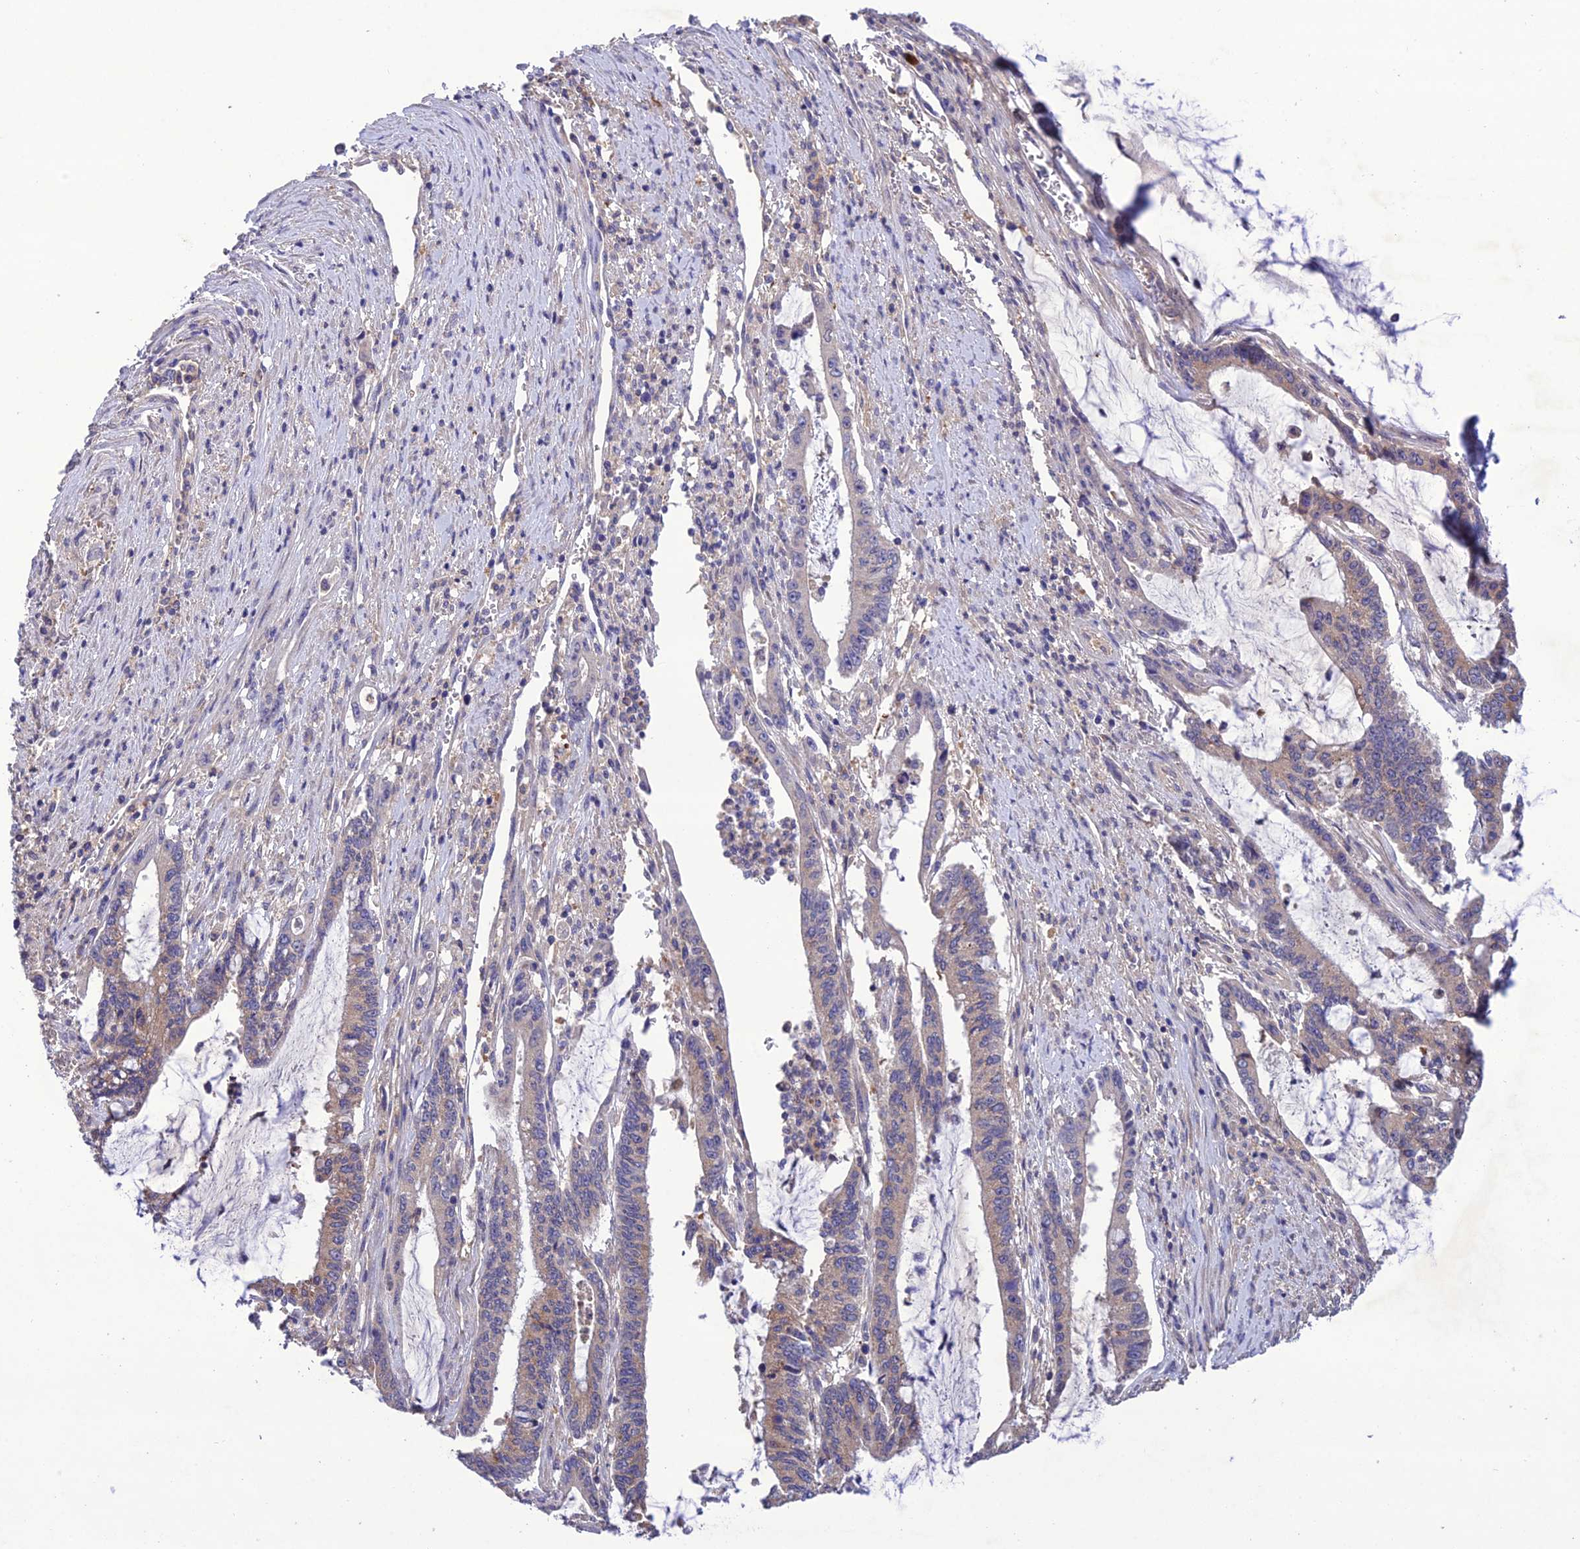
{"staining": {"intensity": "weak", "quantity": "<25%", "location": "cytoplasmic/membranous"}, "tissue": "pancreatic cancer", "cell_type": "Tumor cells", "image_type": "cancer", "snomed": [{"axis": "morphology", "description": "Adenocarcinoma, NOS"}, {"axis": "topography", "description": "Pancreas"}], "caption": "Immunohistochemistry of human pancreatic cancer exhibits no positivity in tumor cells. Brightfield microscopy of IHC stained with DAB (3,3'-diaminobenzidine) (brown) and hematoxylin (blue), captured at high magnification.", "gene": "SNX24", "patient": {"sex": "female", "age": 50}}